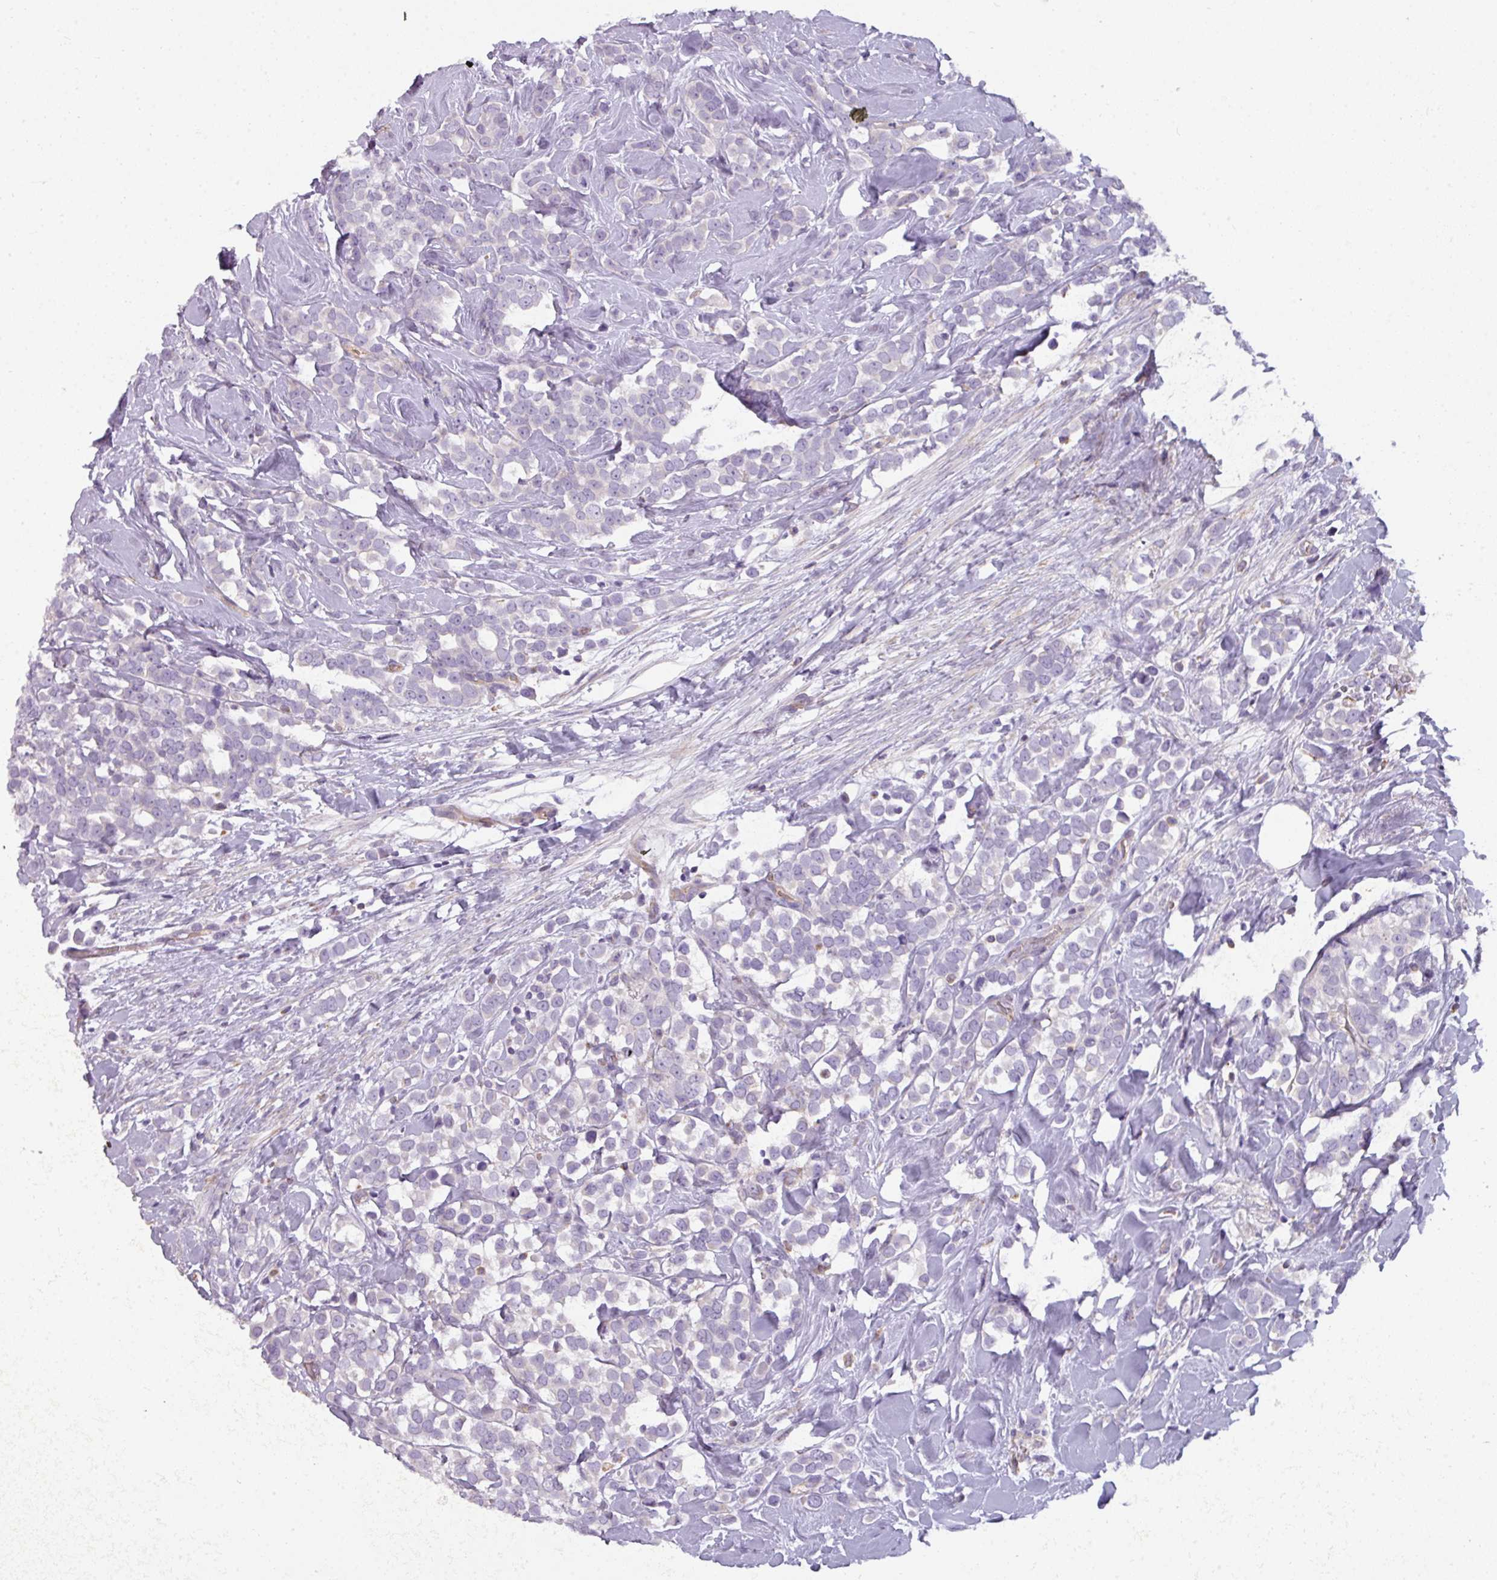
{"staining": {"intensity": "negative", "quantity": "none", "location": "none"}, "tissue": "breast cancer", "cell_type": "Tumor cells", "image_type": "cancer", "snomed": [{"axis": "morphology", "description": "Duct carcinoma"}, {"axis": "topography", "description": "Breast"}], "caption": "Immunohistochemical staining of breast invasive ductal carcinoma shows no significant staining in tumor cells.", "gene": "BUD23", "patient": {"sex": "female", "age": 80}}